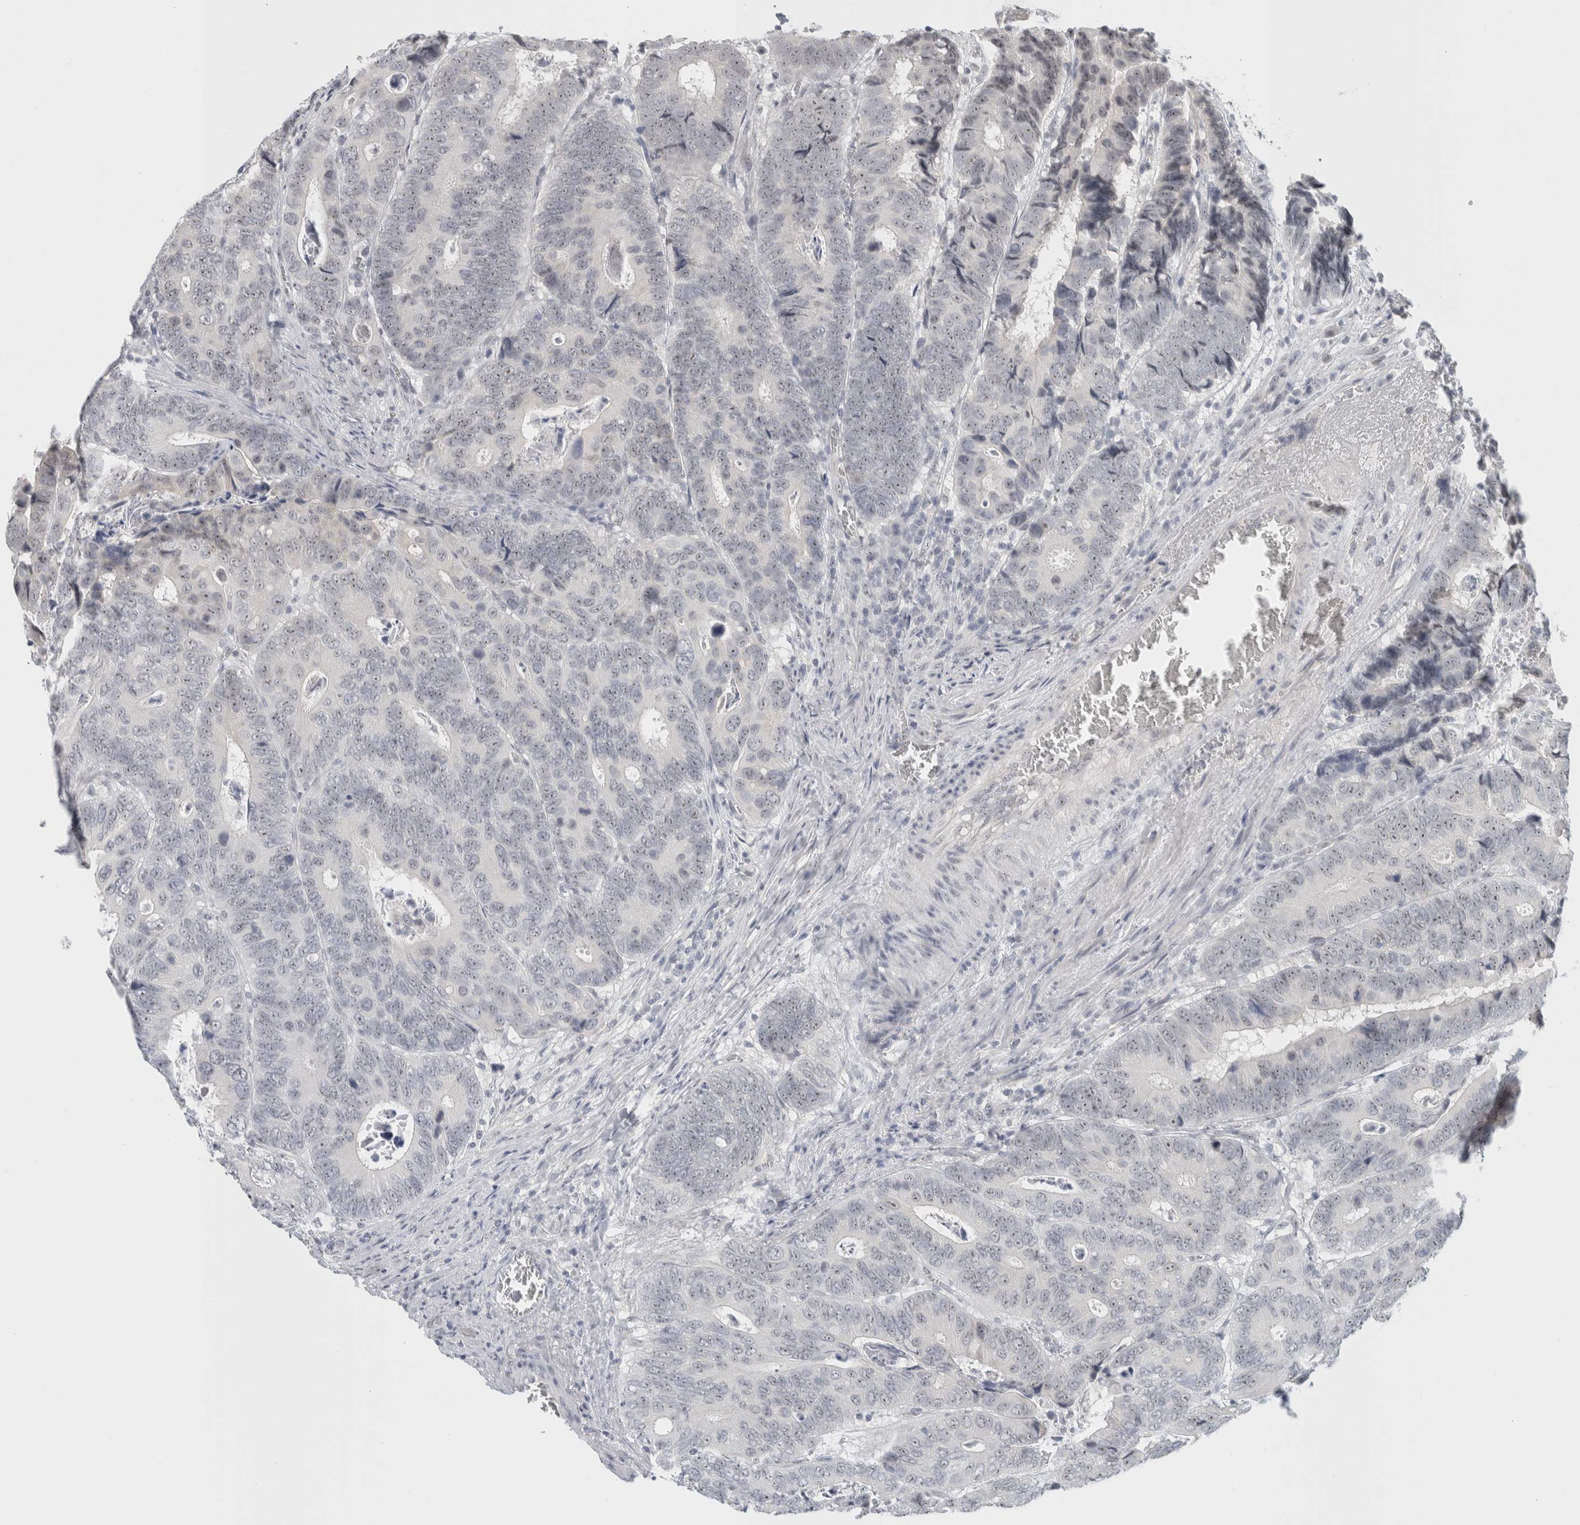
{"staining": {"intensity": "negative", "quantity": "none", "location": "none"}, "tissue": "colorectal cancer", "cell_type": "Tumor cells", "image_type": "cancer", "snomed": [{"axis": "morphology", "description": "Inflammation, NOS"}, {"axis": "morphology", "description": "Adenocarcinoma, NOS"}, {"axis": "topography", "description": "Colon"}], "caption": "High magnification brightfield microscopy of colorectal adenocarcinoma stained with DAB (brown) and counterstained with hematoxylin (blue): tumor cells show no significant positivity. Brightfield microscopy of immunohistochemistry stained with DAB (3,3'-diaminobenzidine) (brown) and hematoxylin (blue), captured at high magnification.", "gene": "FMR1NB", "patient": {"sex": "male", "age": 72}}